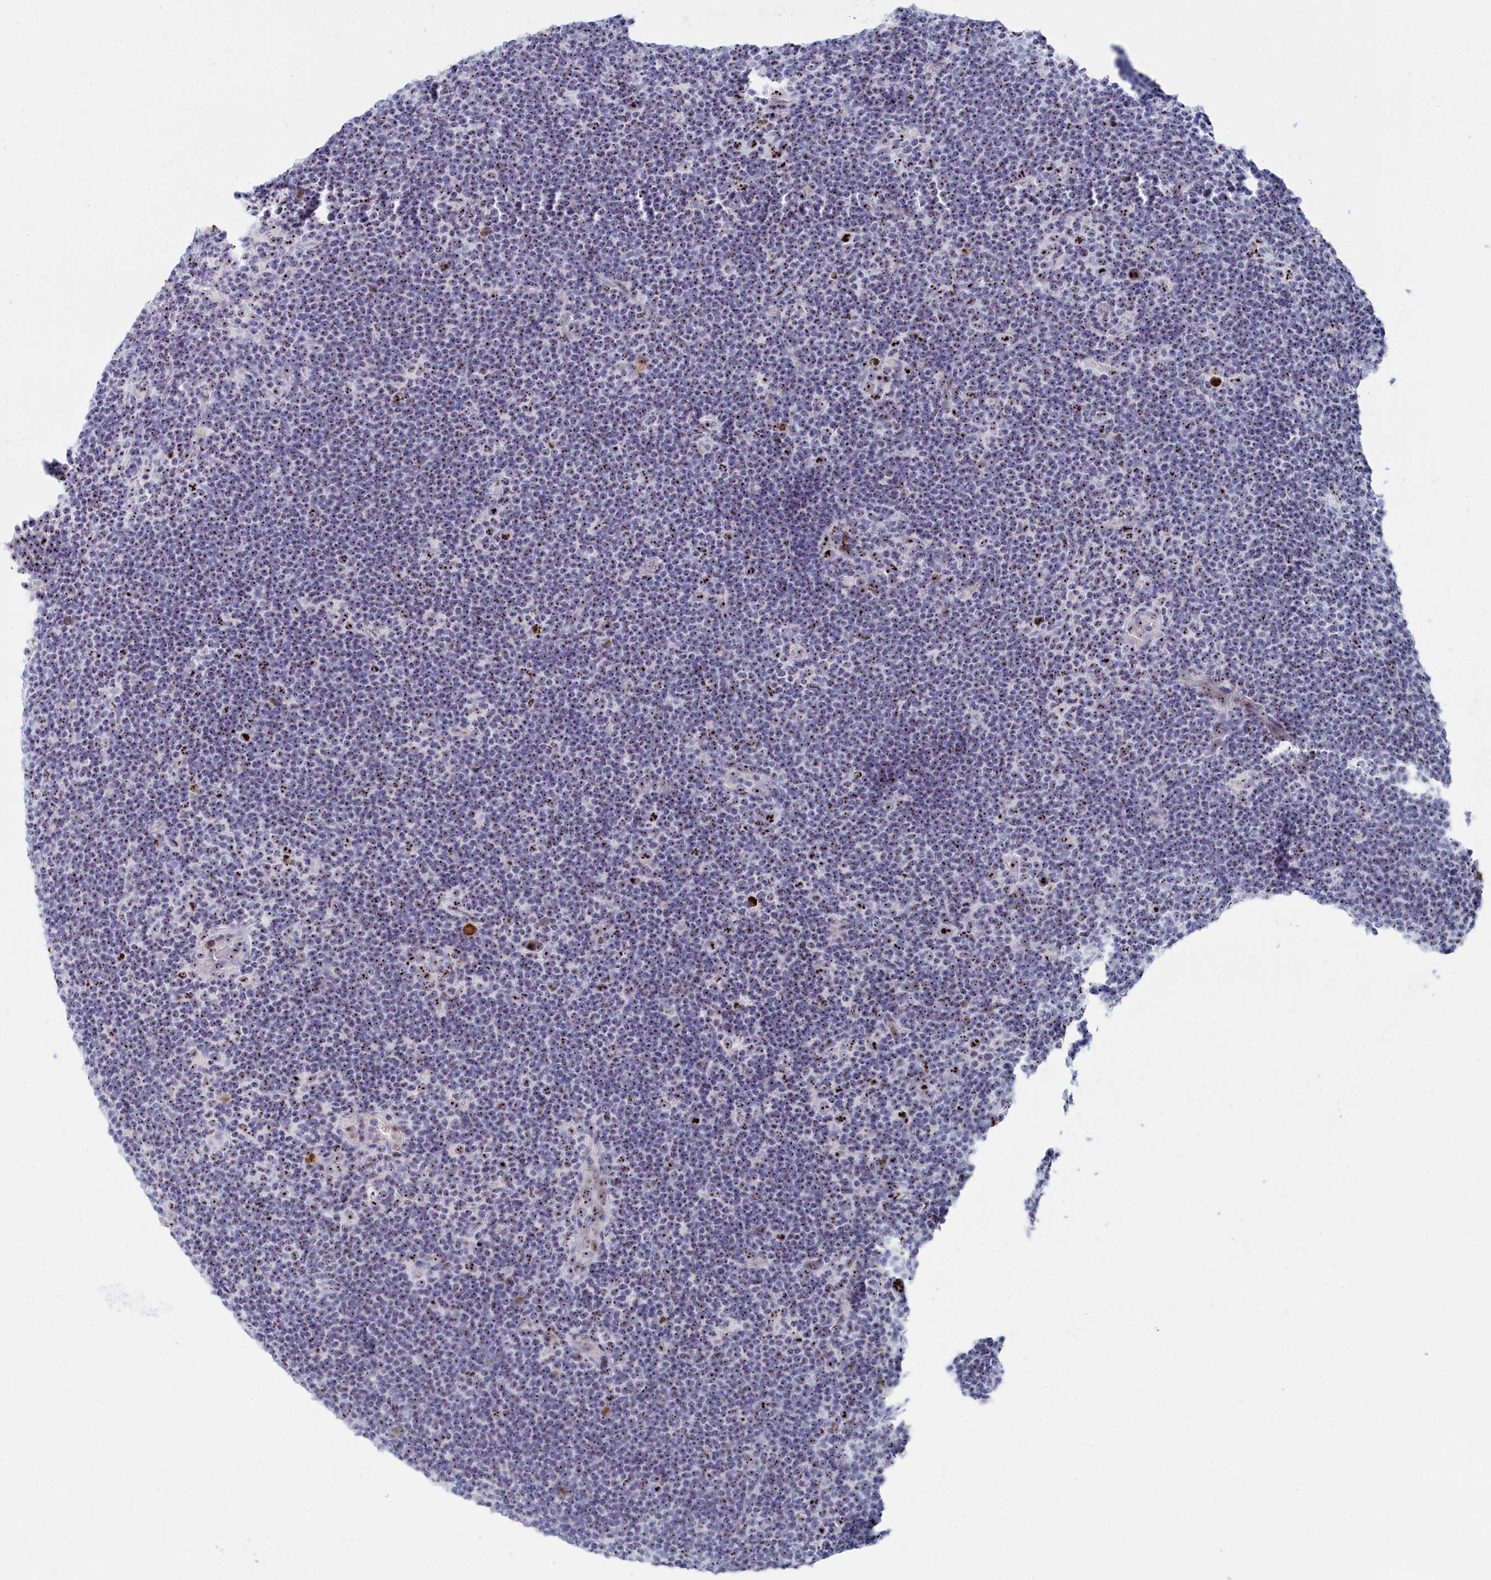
{"staining": {"intensity": "strong", "quantity": ">75%", "location": "nuclear"}, "tissue": "lymphoma", "cell_type": "Tumor cells", "image_type": "cancer", "snomed": [{"axis": "morphology", "description": "Hodgkin's disease, NOS"}, {"axis": "topography", "description": "Lymph node"}], "caption": "This image reveals lymphoma stained with IHC to label a protein in brown. The nuclear of tumor cells show strong positivity for the protein. Nuclei are counter-stained blue.", "gene": "RSL1D1", "patient": {"sex": "female", "age": 57}}